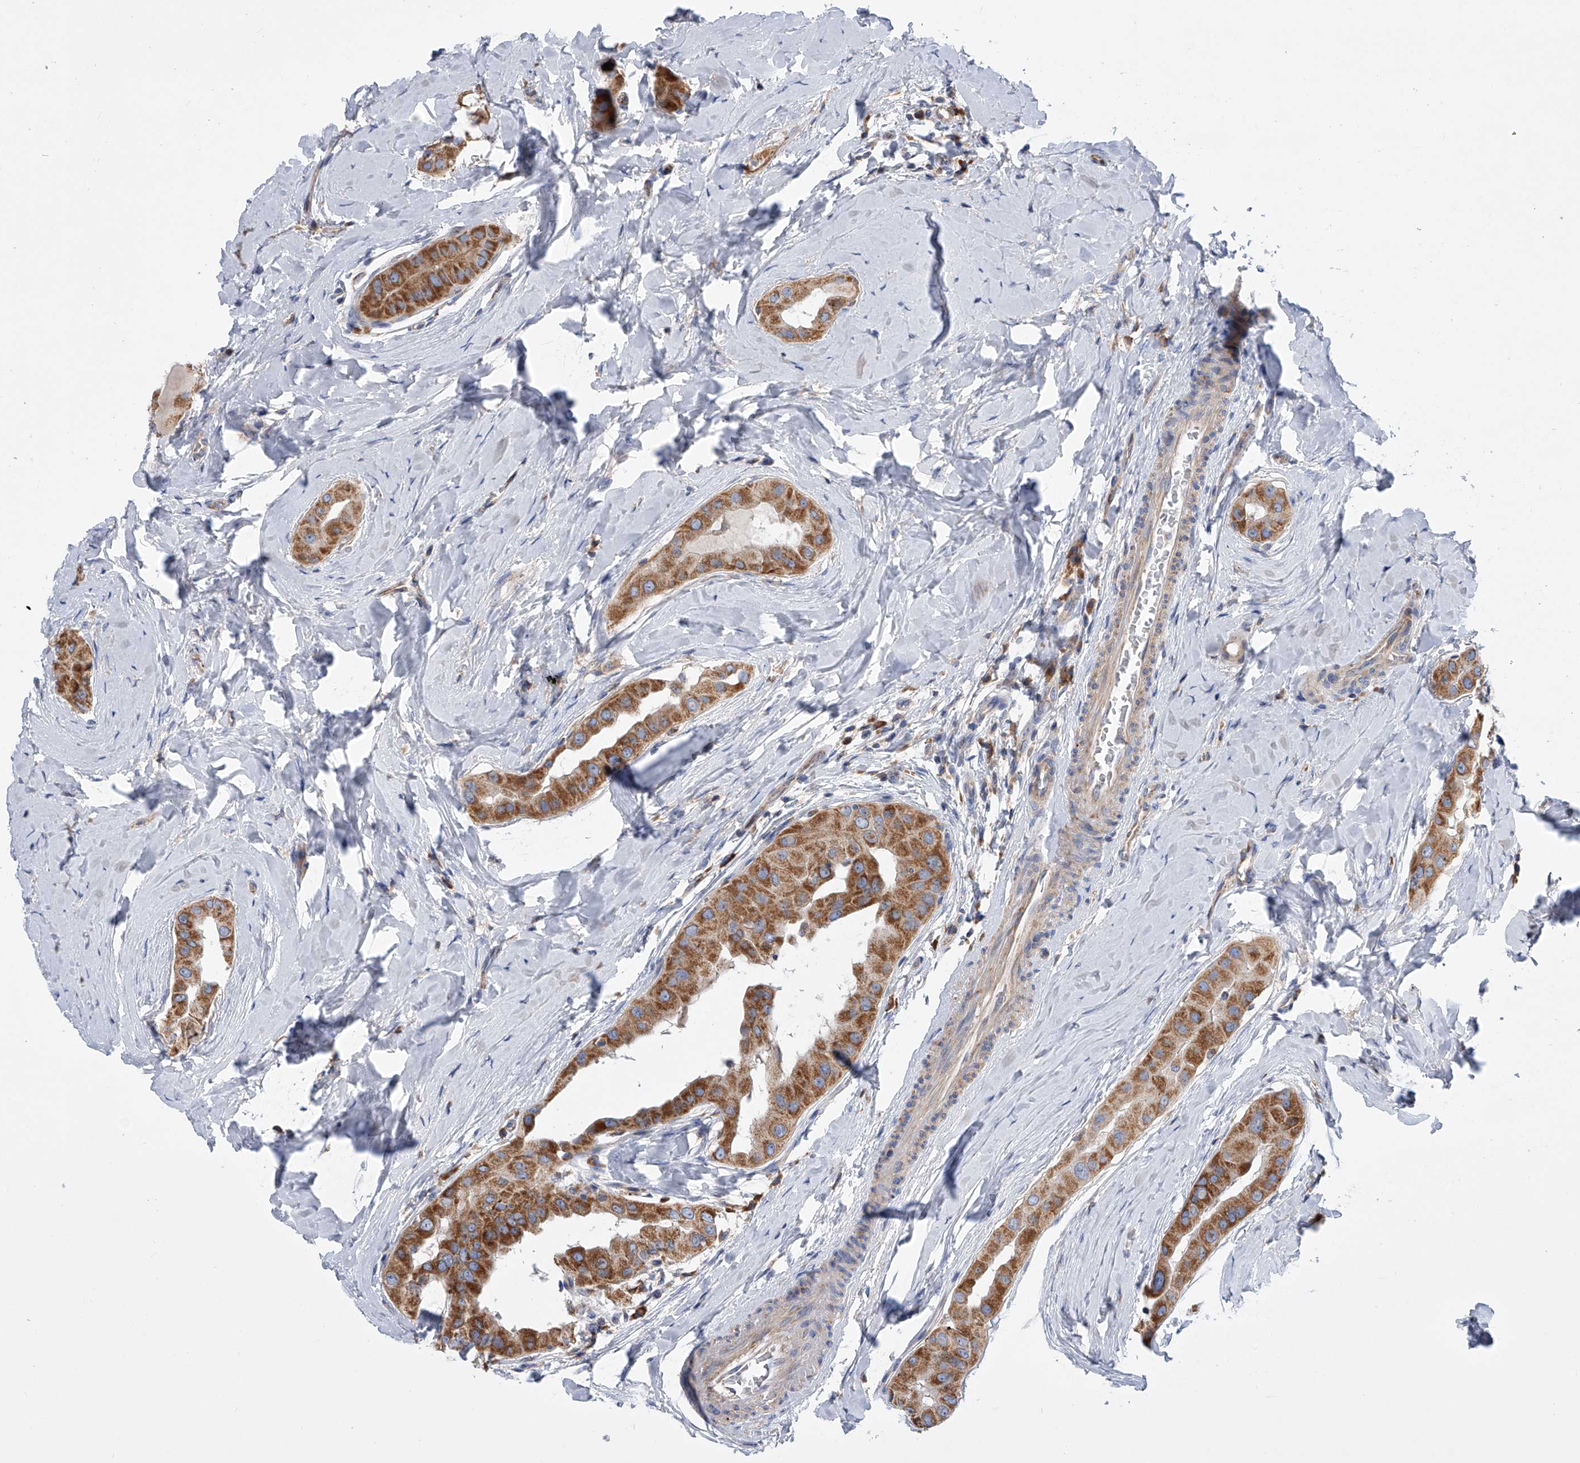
{"staining": {"intensity": "moderate", "quantity": ">75%", "location": "cytoplasmic/membranous"}, "tissue": "thyroid cancer", "cell_type": "Tumor cells", "image_type": "cancer", "snomed": [{"axis": "morphology", "description": "Papillary adenocarcinoma, NOS"}, {"axis": "topography", "description": "Thyroid gland"}], "caption": "A brown stain shows moderate cytoplasmic/membranous staining of a protein in thyroid cancer tumor cells.", "gene": "MLYCD", "patient": {"sex": "male", "age": 33}}